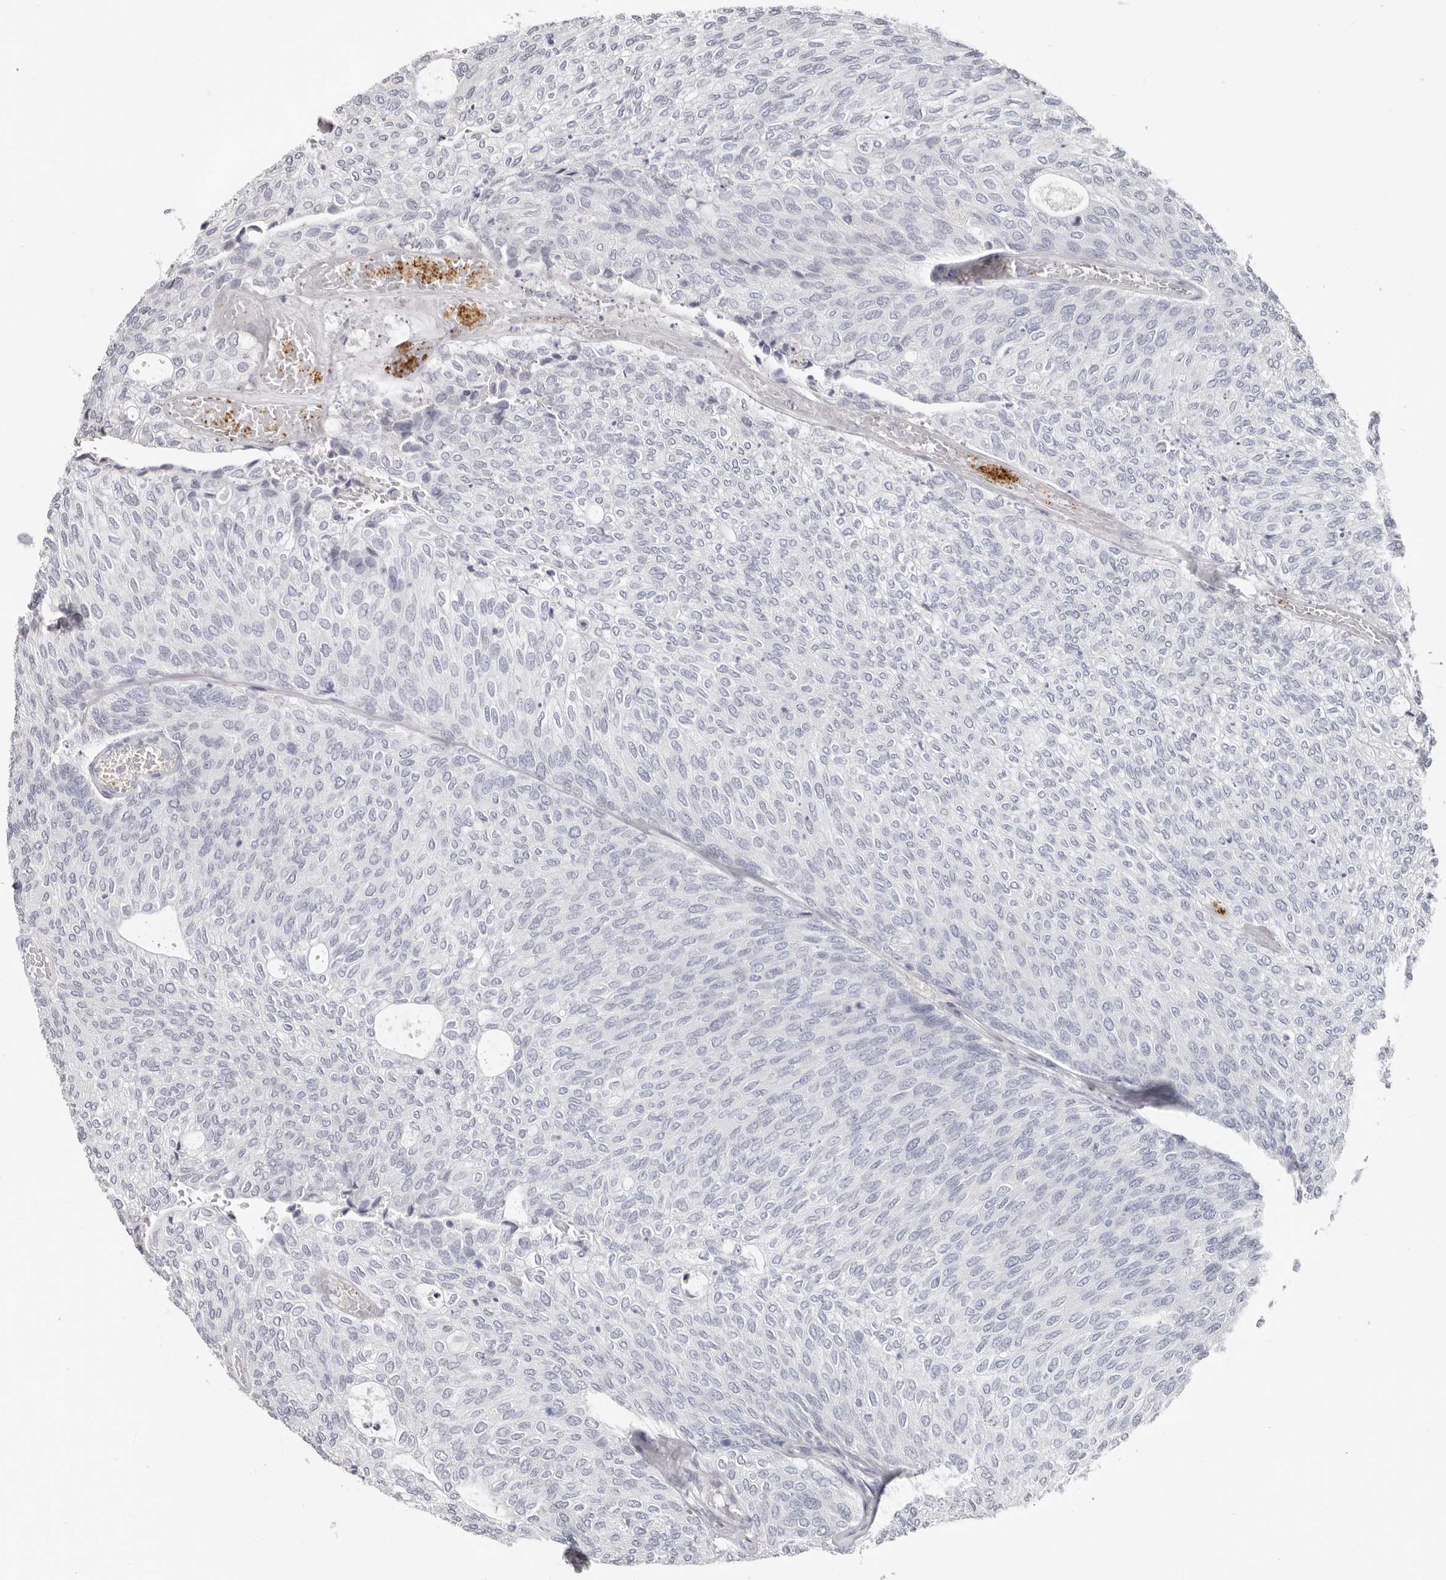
{"staining": {"intensity": "negative", "quantity": "none", "location": "none"}, "tissue": "urothelial cancer", "cell_type": "Tumor cells", "image_type": "cancer", "snomed": [{"axis": "morphology", "description": "Urothelial carcinoma, Low grade"}, {"axis": "topography", "description": "Urinary bladder"}], "caption": "Protein analysis of urothelial cancer demonstrates no significant positivity in tumor cells.", "gene": "PKDCC", "patient": {"sex": "female", "age": 79}}